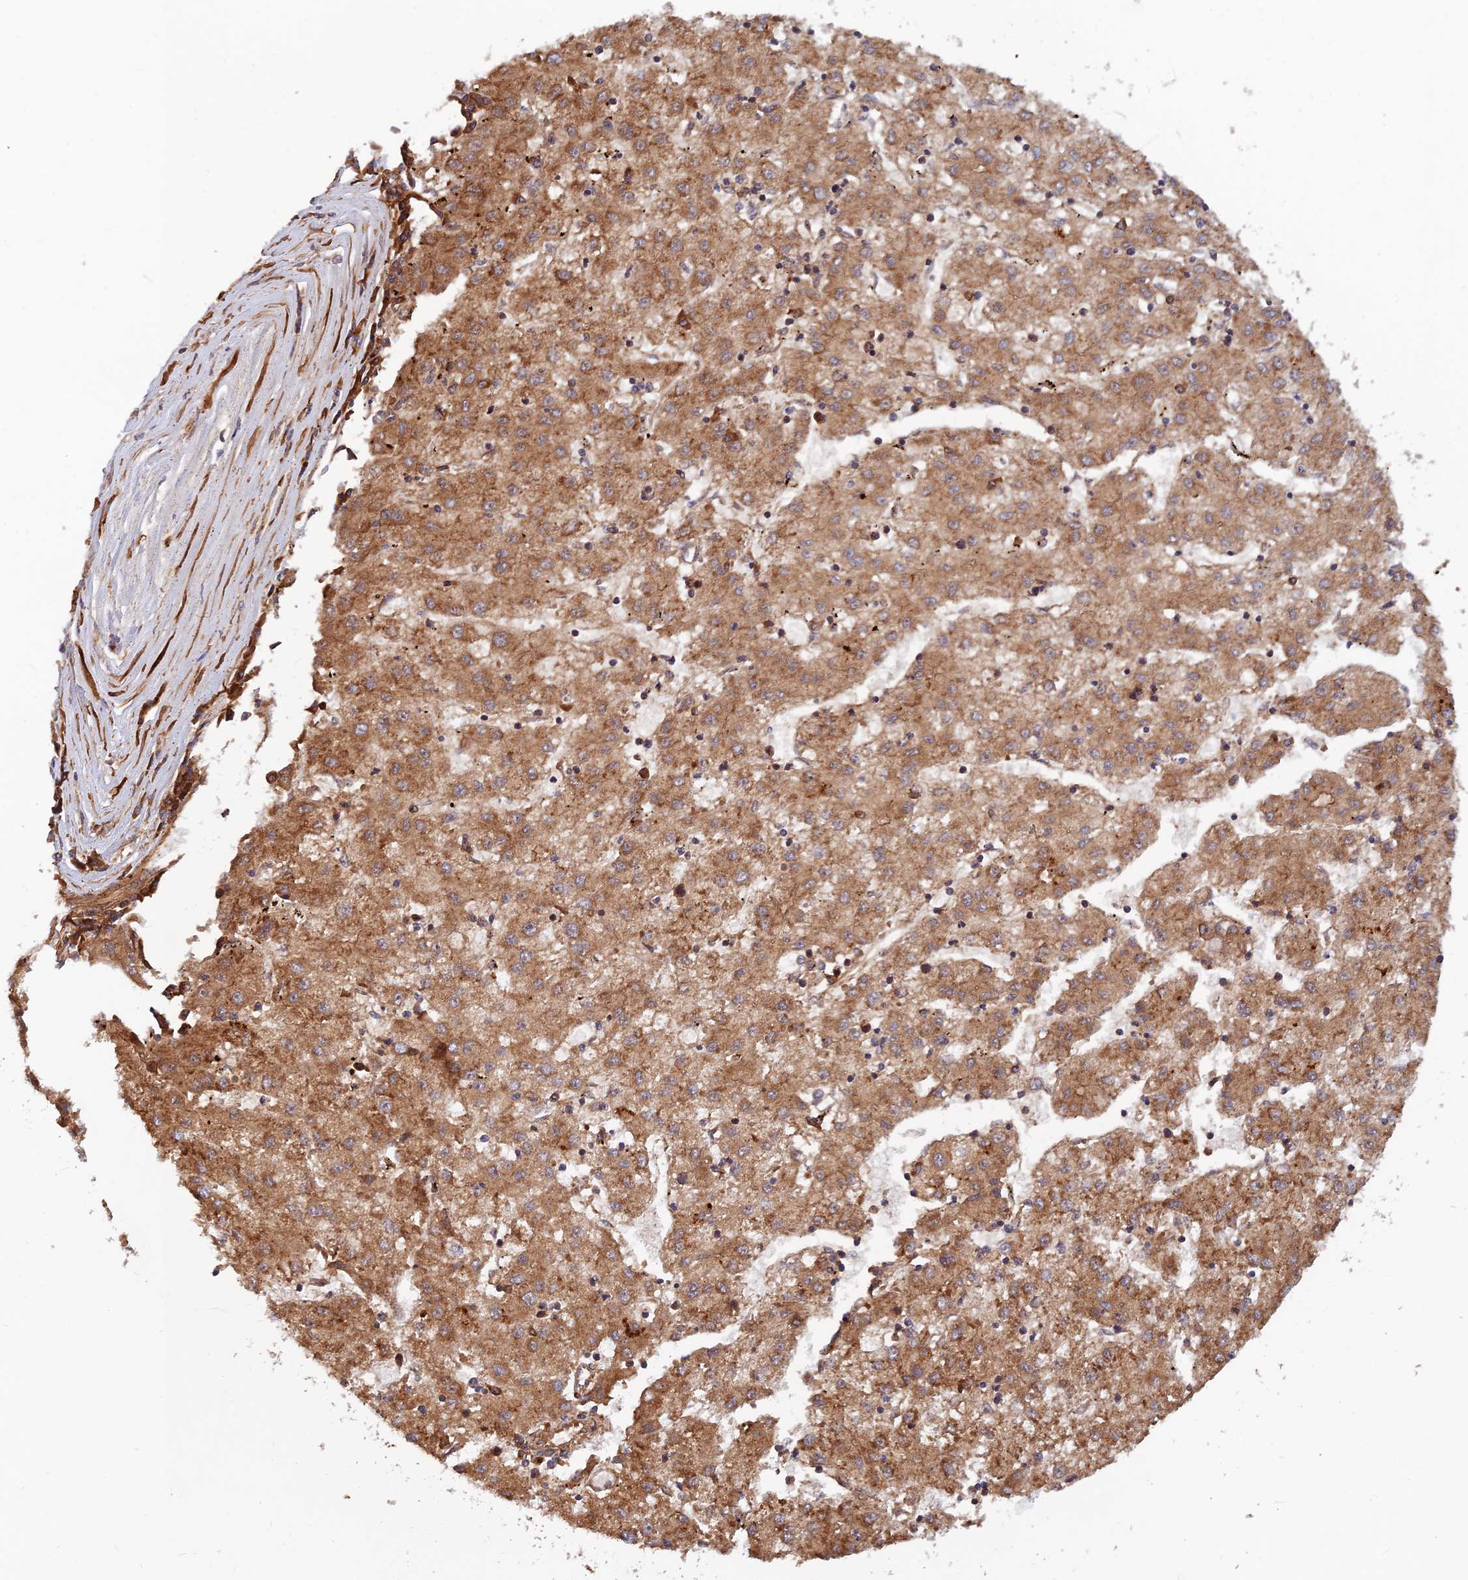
{"staining": {"intensity": "moderate", "quantity": ">75%", "location": "cytoplasmic/membranous"}, "tissue": "liver cancer", "cell_type": "Tumor cells", "image_type": "cancer", "snomed": [{"axis": "morphology", "description": "Carcinoma, Hepatocellular, NOS"}, {"axis": "topography", "description": "Liver"}], "caption": "A brown stain labels moderate cytoplasmic/membranous staining of a protein in human hepatocellular carcinoma (liver) tumor cells.", "gene": "RELCH", "patient": {"sex": "male", "age": 72}}